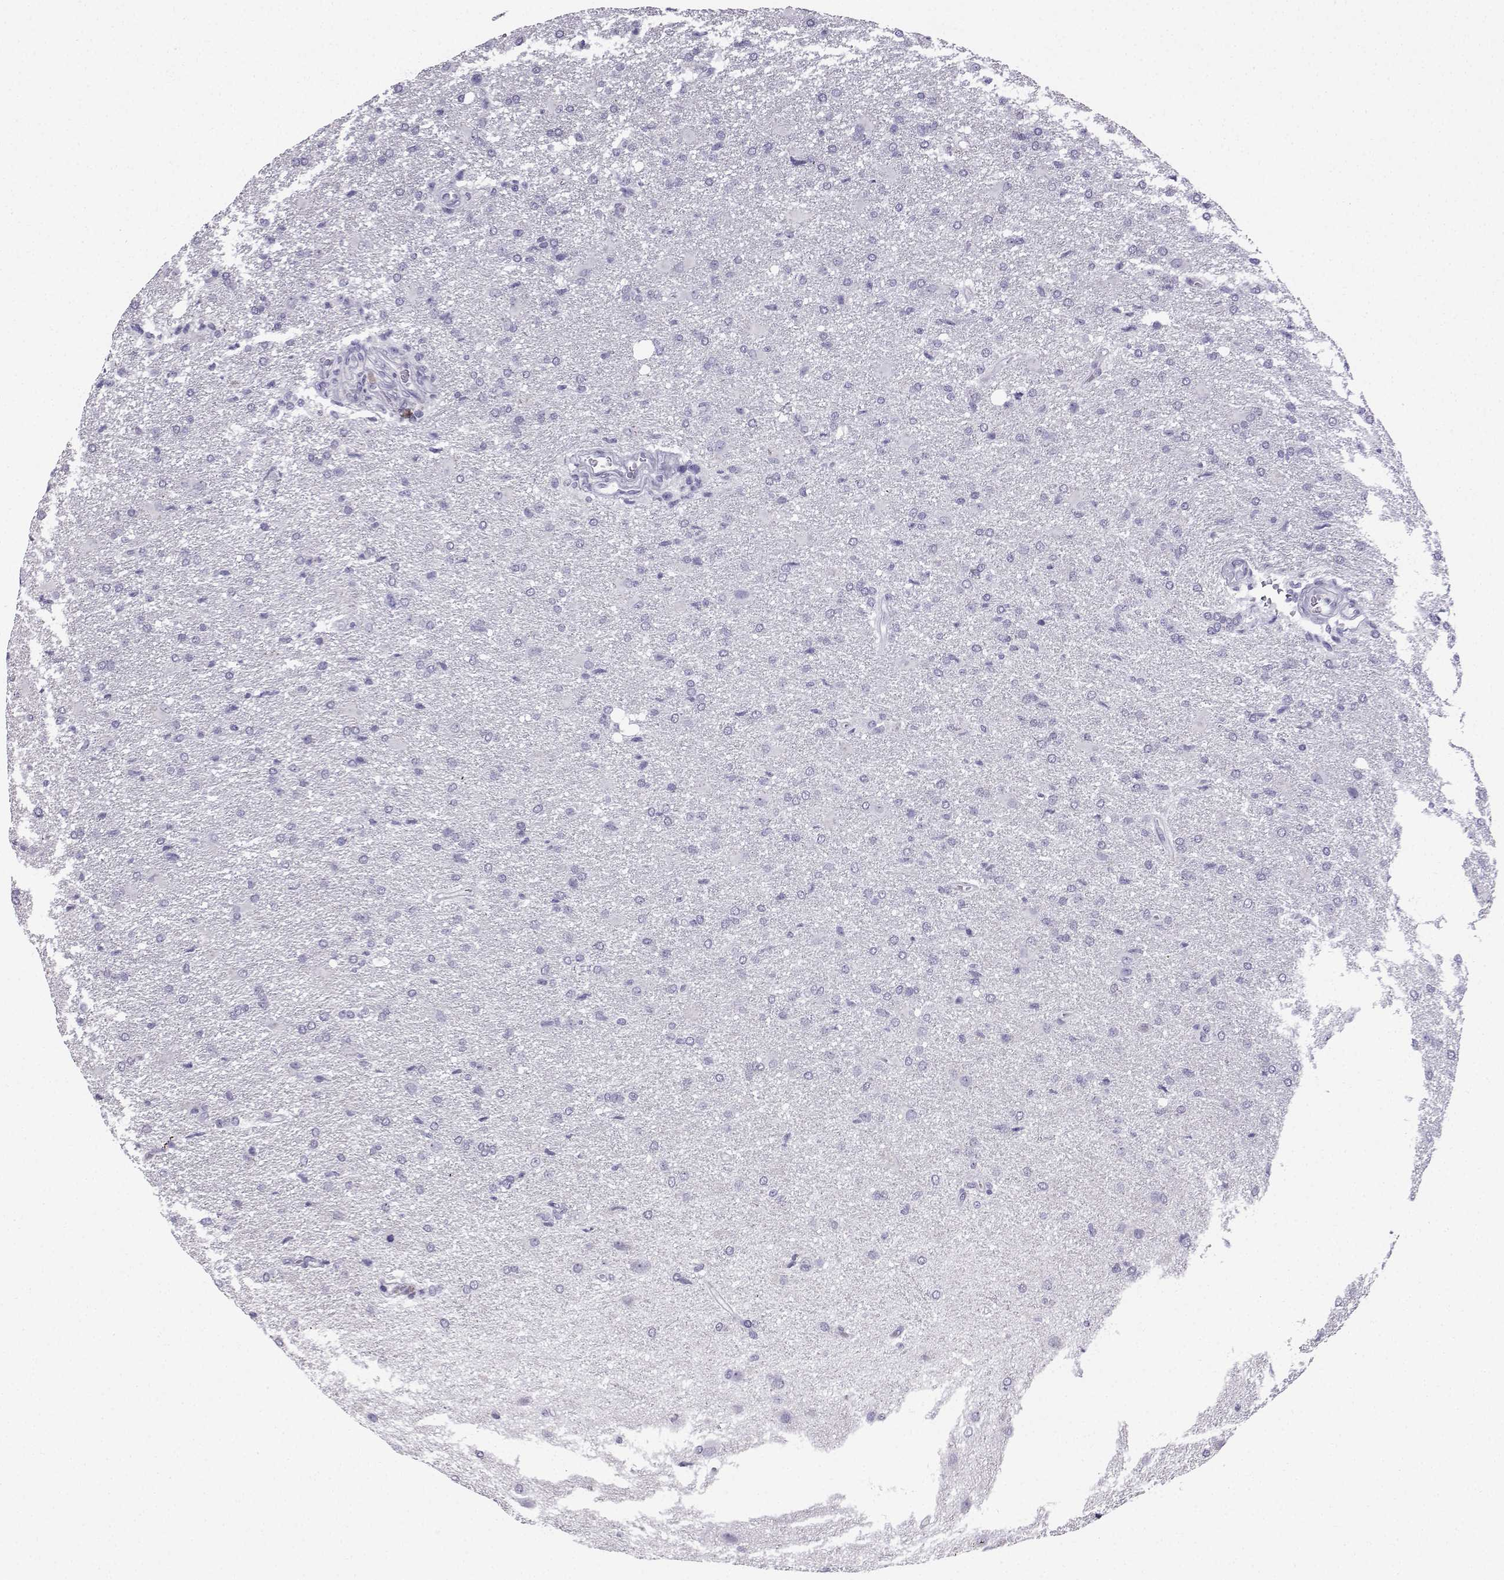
{"staining": {"intensity": "negative", "quantity": "none", "location": "none"}, "tissue": "glioma", "cell_type": "Tumor cells", "image_type": "cancer", "snomed": [{"axis": "morphology", "description": "Glioma, malignant, High grade"}, {"axis": "topography", "description": "Brain"}], "caption": "The image exhibits no significant staining in tumor cells of malignant glioma (high-grade).", "gene": "ZBTB8B", "patient": {"sex": "male", "age": 68}}